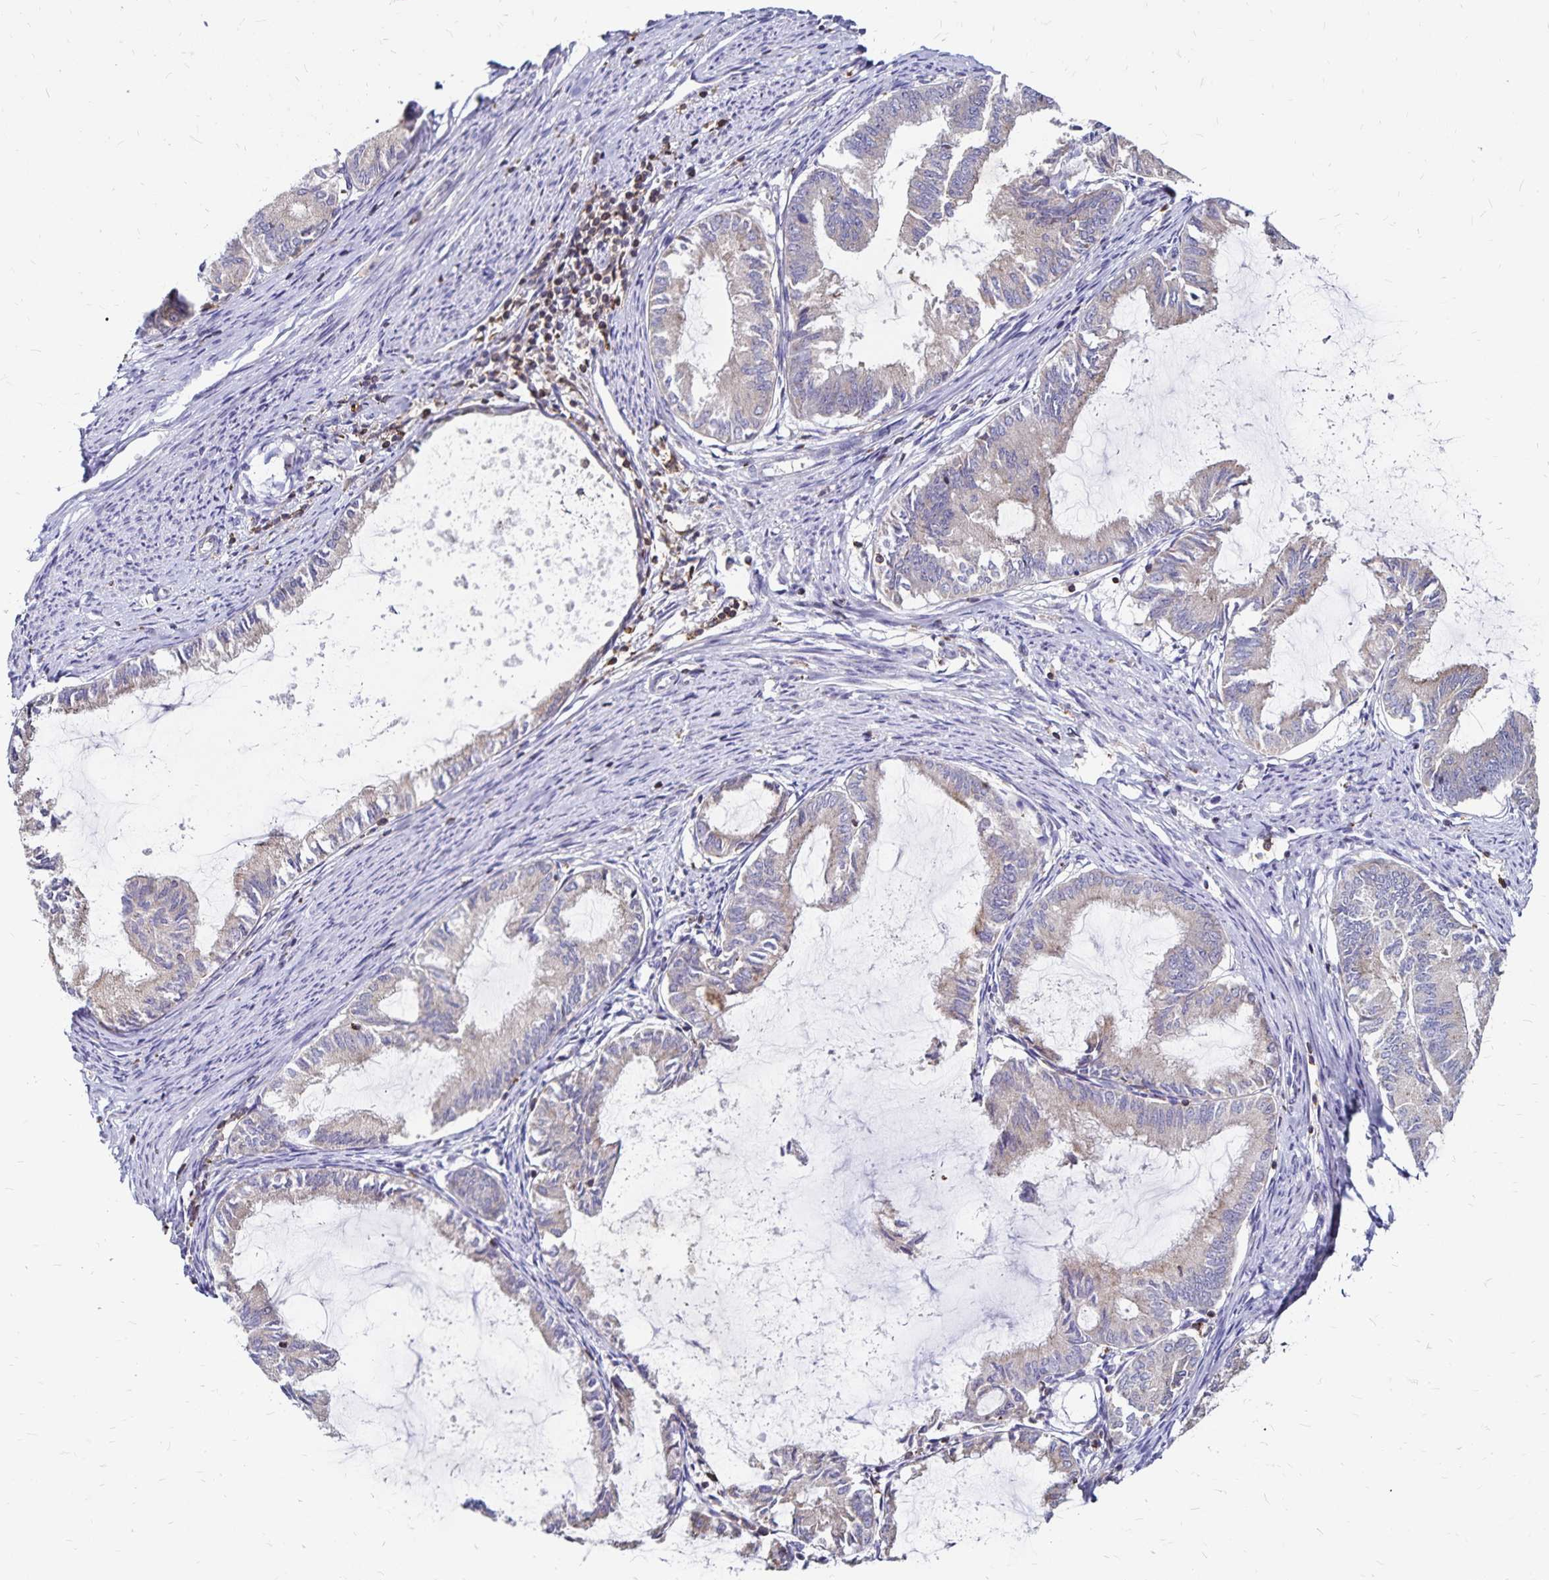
{"staining": {"intensity": "weak", "quantity": "25%-75%", "location": "cytoplasmic/membranous"}, "tissue": "endometrial cancer", "cell_type": "Tumor cells", "image_type": "cancer", "snomed": [{"axis": "morphology", "description": "Adenocarcinoma, NOS"}, {"axis": "topography", "description": "Endometrium"}], "caption": "A low amount of weak cytoplasmic/membranous staining is appreciated in approximately 25%-75% of tumor cells in endometrial cancer tissue. (brown staining indicates protein expression, while blue staining denotes nuclei).", "gene": "NAGPA", "patient": {"sex": "female", "age": 86}}